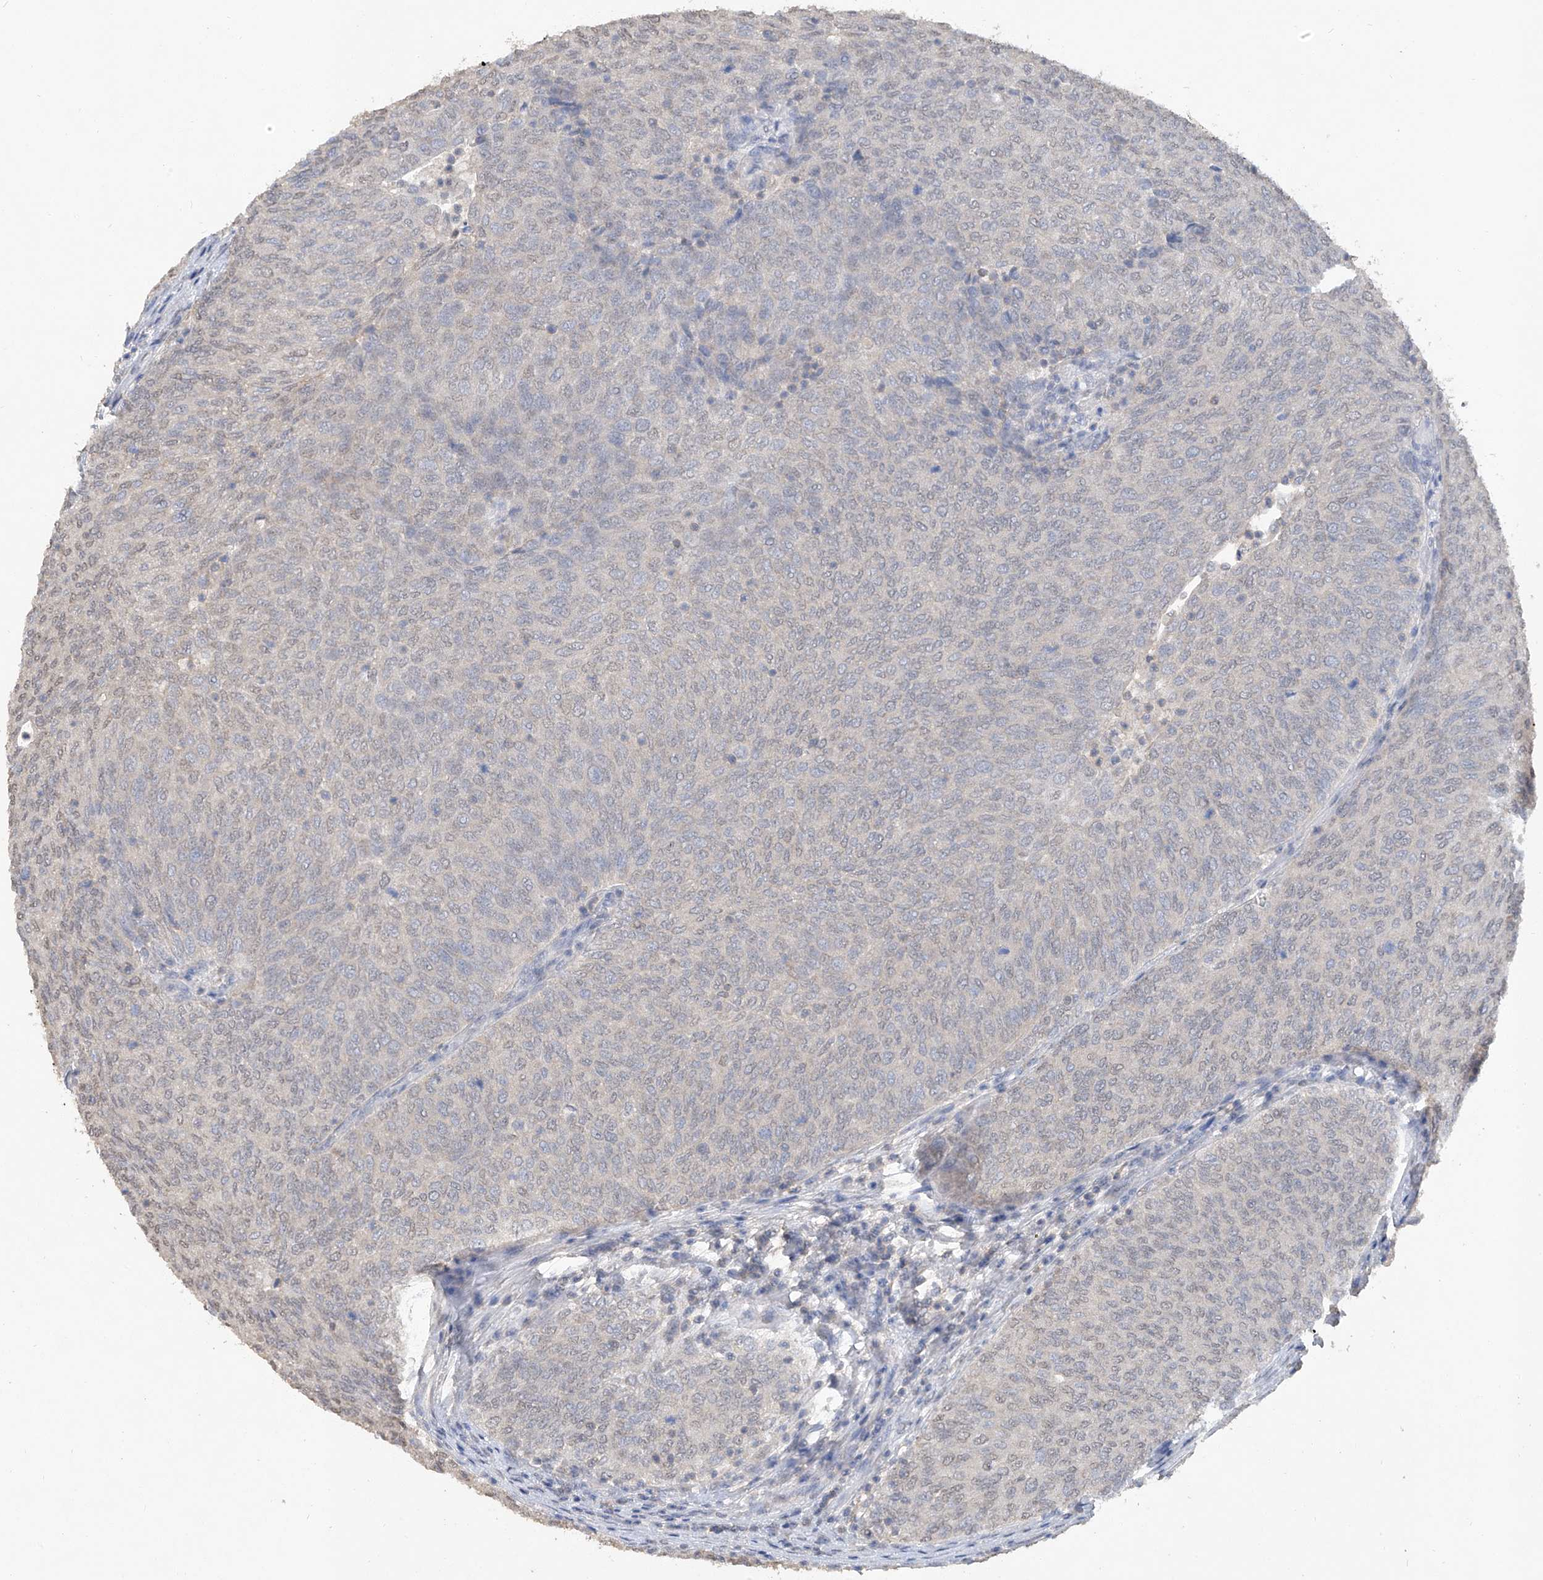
{"staining": {"intensity": "weak", "quantity": "25%-75%", "location": "nuclear"}, "tissue": "urothelial cancer", "cell_type": "Tumor cells", "image_type": "cancer", "snomed": [{"axis": "morphology", "description": "Urothelial carcinoma, Low grade"}, {"axis": "topography", "description": "Urinary bladder"}], "caption": "A brown stain labels weak nuclear positivity of a protein in human urothelial carcinoma (low-grade) tumor cells.", "gene": "HAS3", "patient": {"sex": "female", "age": 79}}